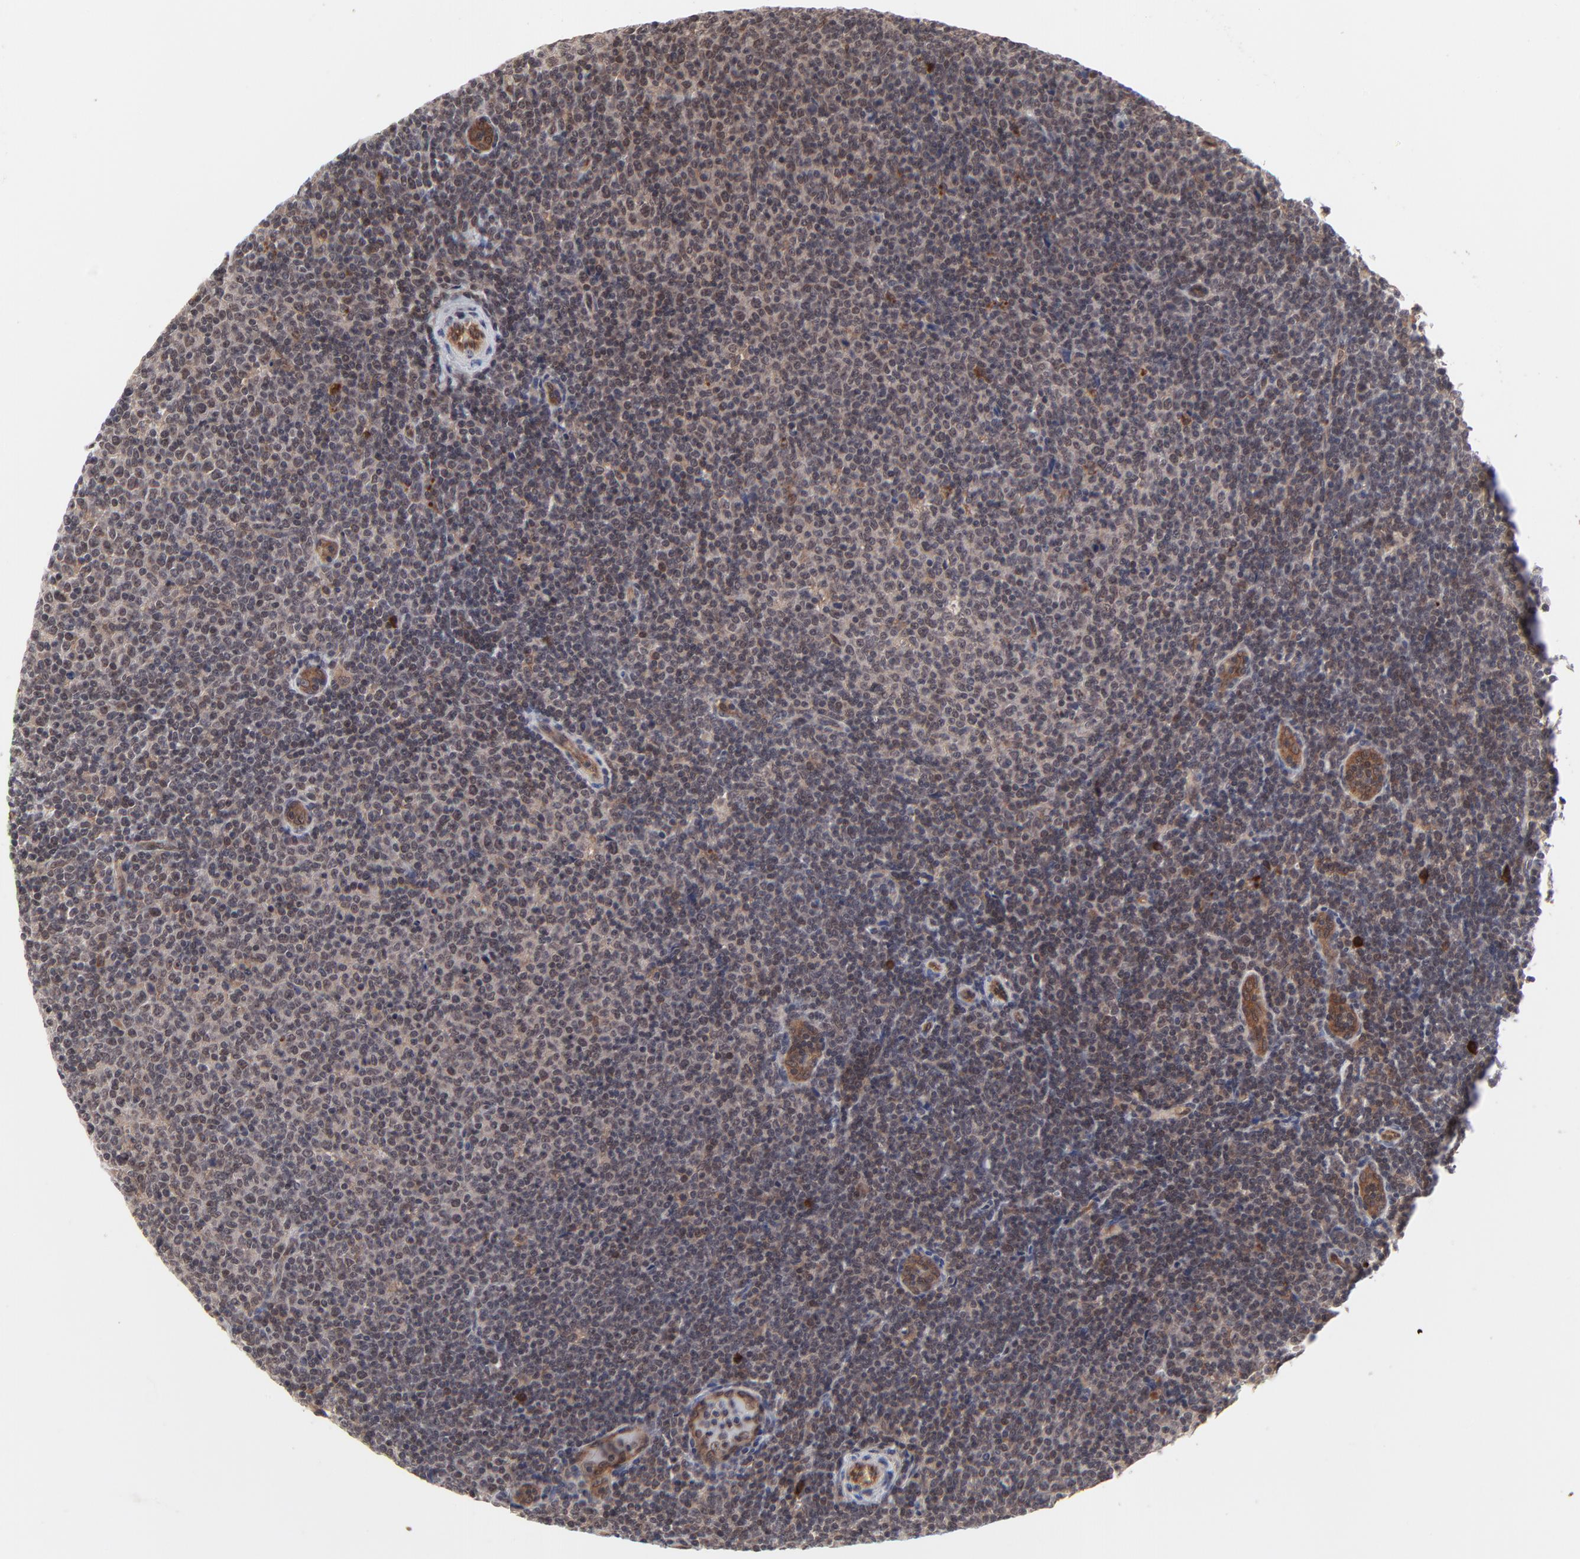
{"staining": {"intensity": "weak", "quantity": "25%-75%", "location": "cytoplasmic/membranous"}, "tissue": "lymphoma", "cell_type": "Tumor cells", "image_type": "cancer", "snomed": [{"axis": "morphology", "description": "Malignant lymphoma, non-Hodgkin's type, Low grade"}, {"axis": "topography", "description": "Lymph node"}], "caption": "The micrograph reveals immunohistochemical staining of low-grade malignant lymphoma, non-Hodgkin's type. There is weak cytoplasmic/membranous staining is present in about 25%-75% of tumor cells.", "gene": "CASP10", "patient": {"sex": "male", "age": 70}}